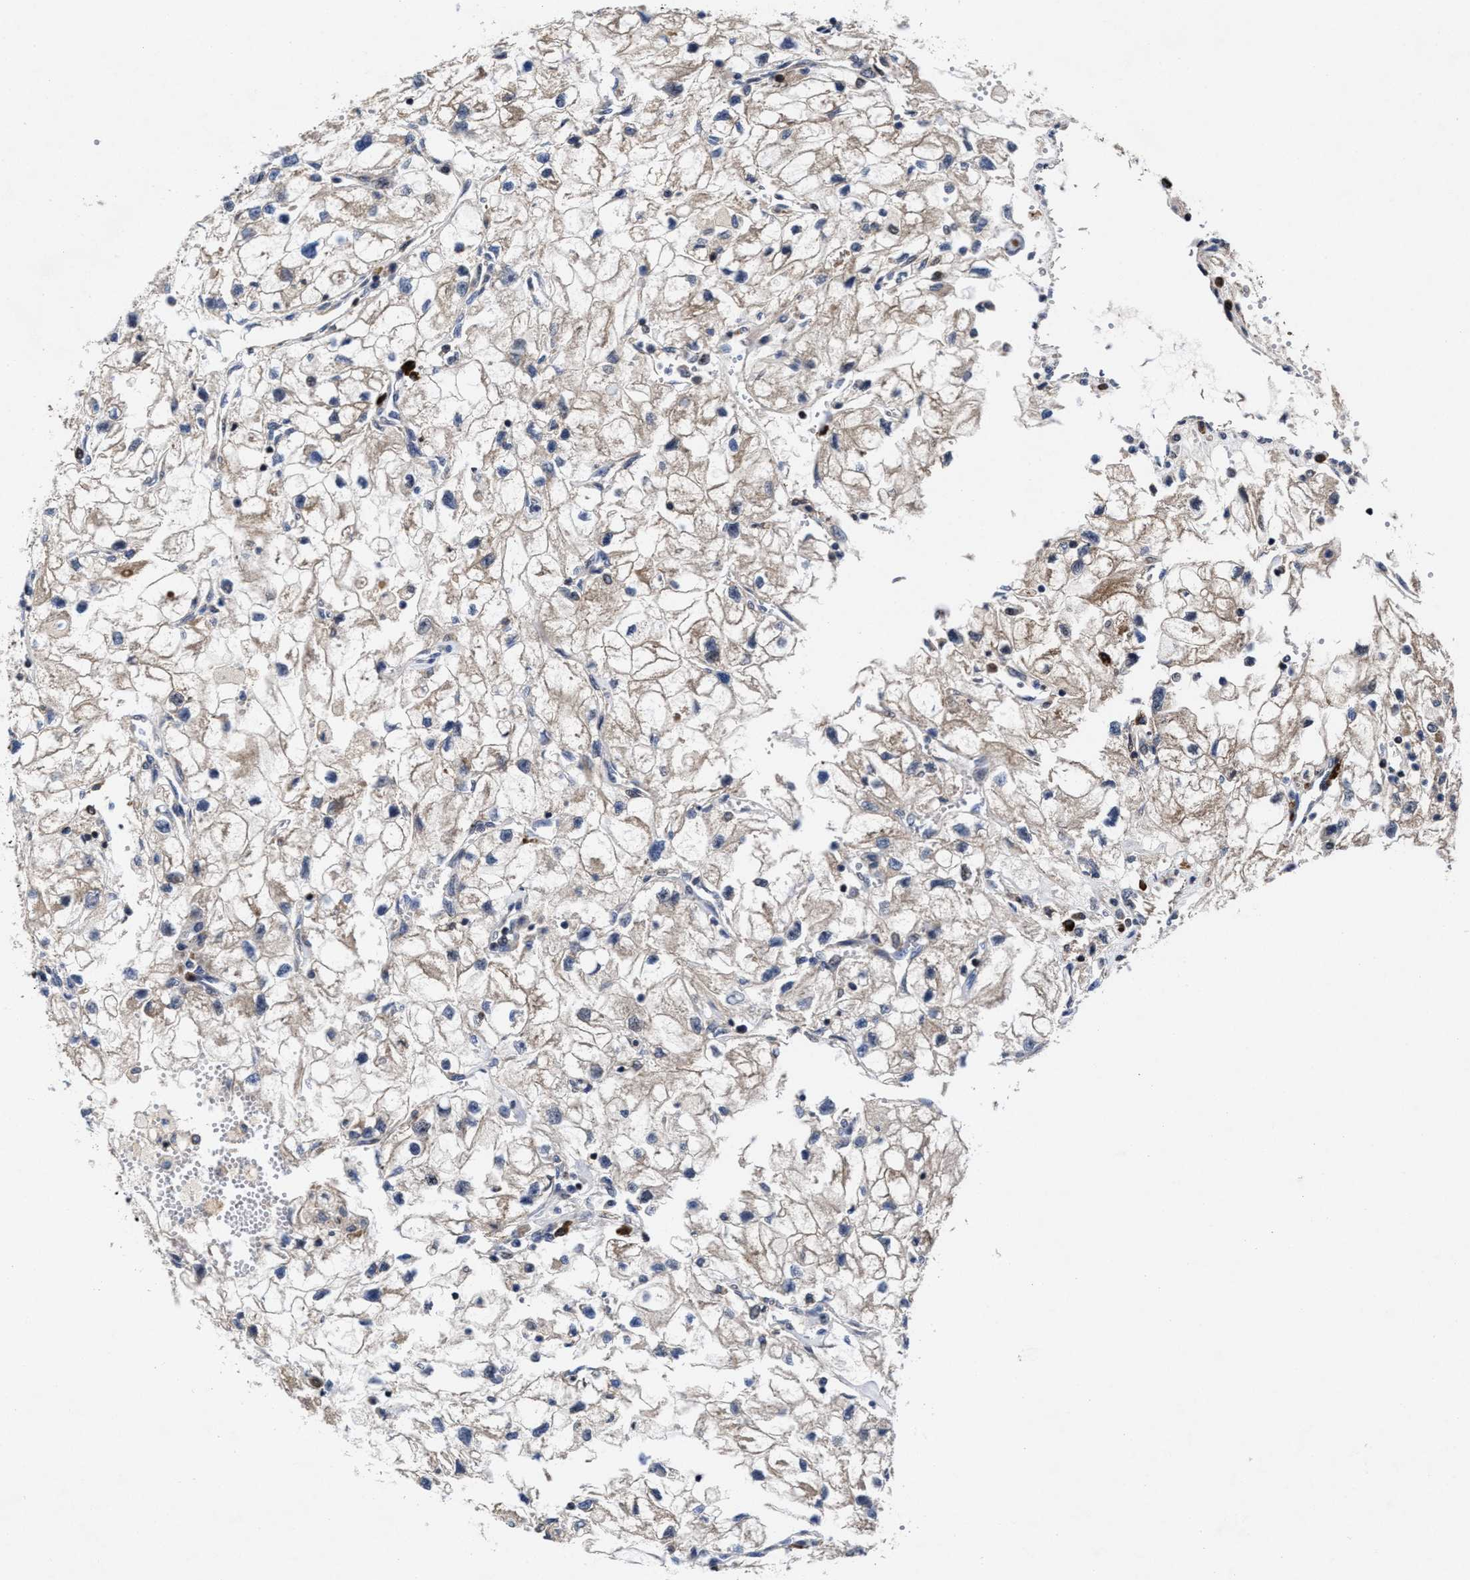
{"staining": {"intensity": "weak", "quantity": "<25%", "location": "cytoplasmic/membranous"}, "tissue": "renal cancer", "cell_type": "Tumor cells", "image_type": "cancer", "snomed": [{"axis": "morphology", "description": "Adenocarcinoma, NOS"}, {"axis": "topography", "description": "Kidney"}], "caption": "Immunohistochemistry histopathology image of neoplastic tissue: renal cancer (adenocarcinoma) stained with DAB exhibits no significant protein positivity in tumor cells. (Immunohistochemistry (ihc), brightfield microscopy, high magnification).", "gene": "MRPL50", "patient": {"sex": "female", "age": 70}}